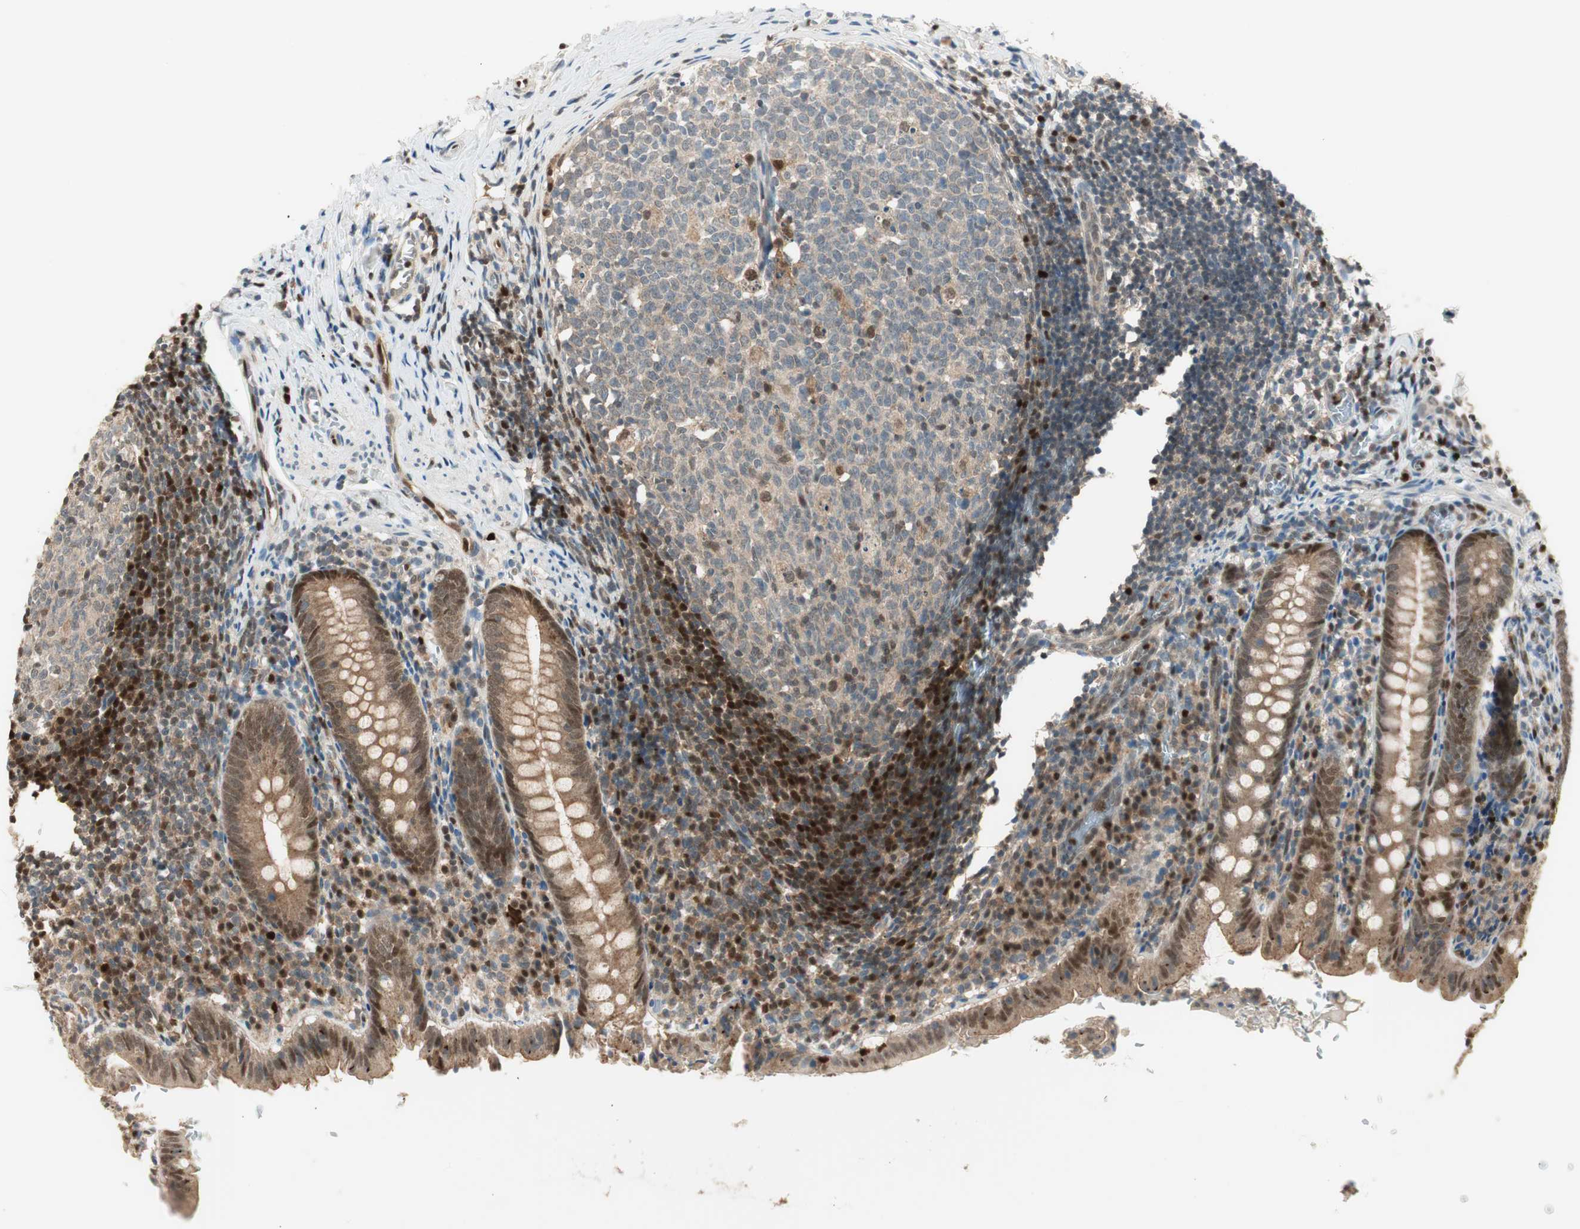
{"staining": {"intensity": "moderate", "quantity": ">75%", "location": "cytoplasmic/membranous,nuclear"}, "tissue": "appendix", "cell_type": "Glandular cells", "image_type": "normal", "snomed": [{"axis": "morphology", "description": "Normal tissue, NOS"}, {"axis": "topography", "description": "Appendix"}], "caption": "DAB immunohistochemical staining of normal appendix demonstrates moderate cytoplasmic/membranous,nuclear protein positivity in about >75% of glandular cells.", "gene": "LTA4H", "patient": {"sex": "female", "age": 10}}